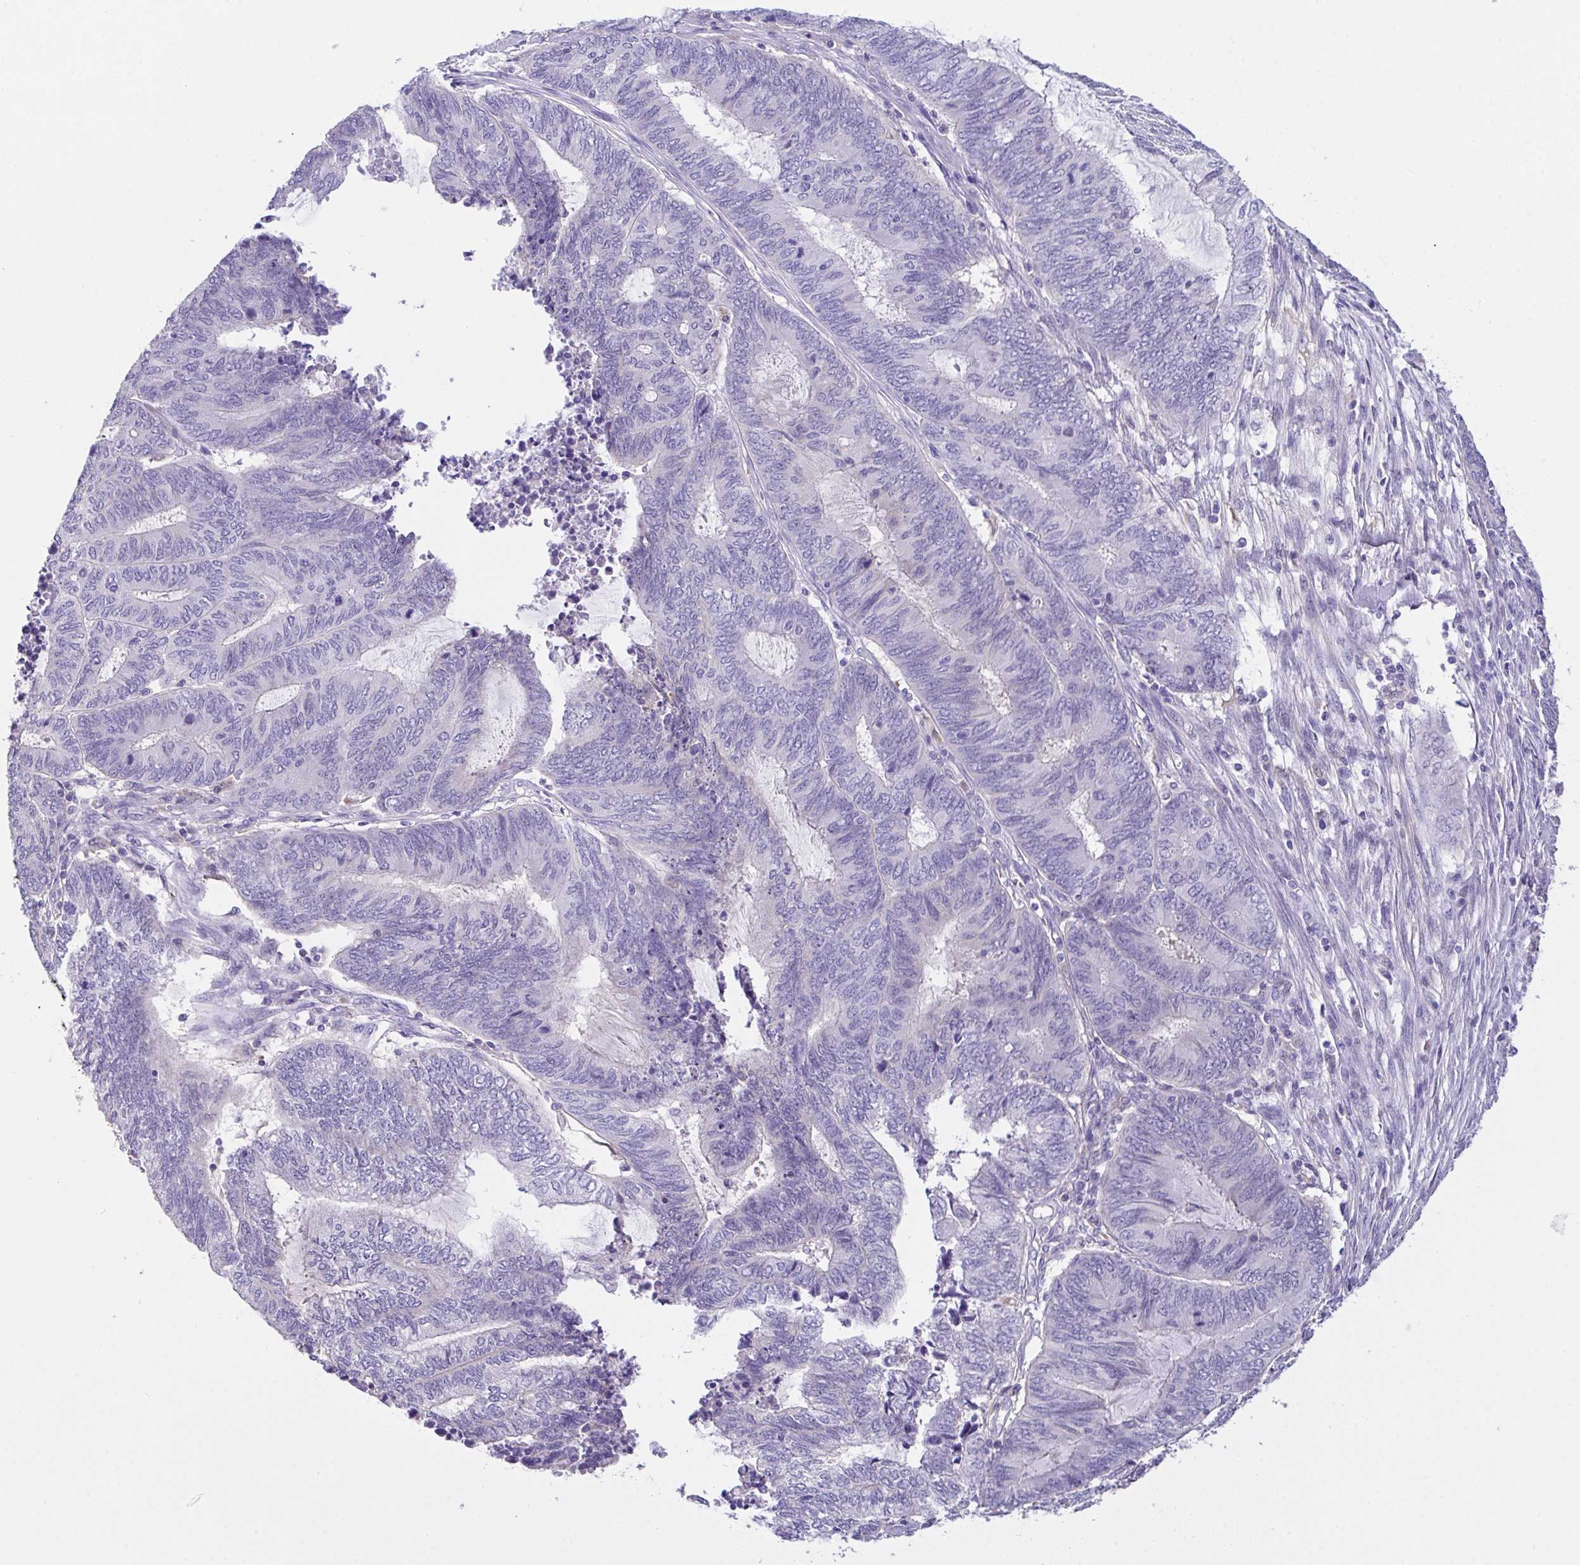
{"staining": {"intensity": "negative", "quantity": "none", "location": "none"}, "tissue": "endometrial cancer", "cell_type": "Tumor cells", "image_type": "cancer", "snomed": [{"axis": "morphology", "description": "Adenocarcinoma, NOS"}, {"axis": "topography", "description": "Uterus"}, {"axis": "topography", "description": "Endometrium"}], "caption": "This micrograph is of endometrial cancer stained with IHC to label a protein in brown with the nuclei are counter-stained blue. There is no expression in tumor cells.", "gene": "CA10", "patient": {"sex": "female", "age": 70}}